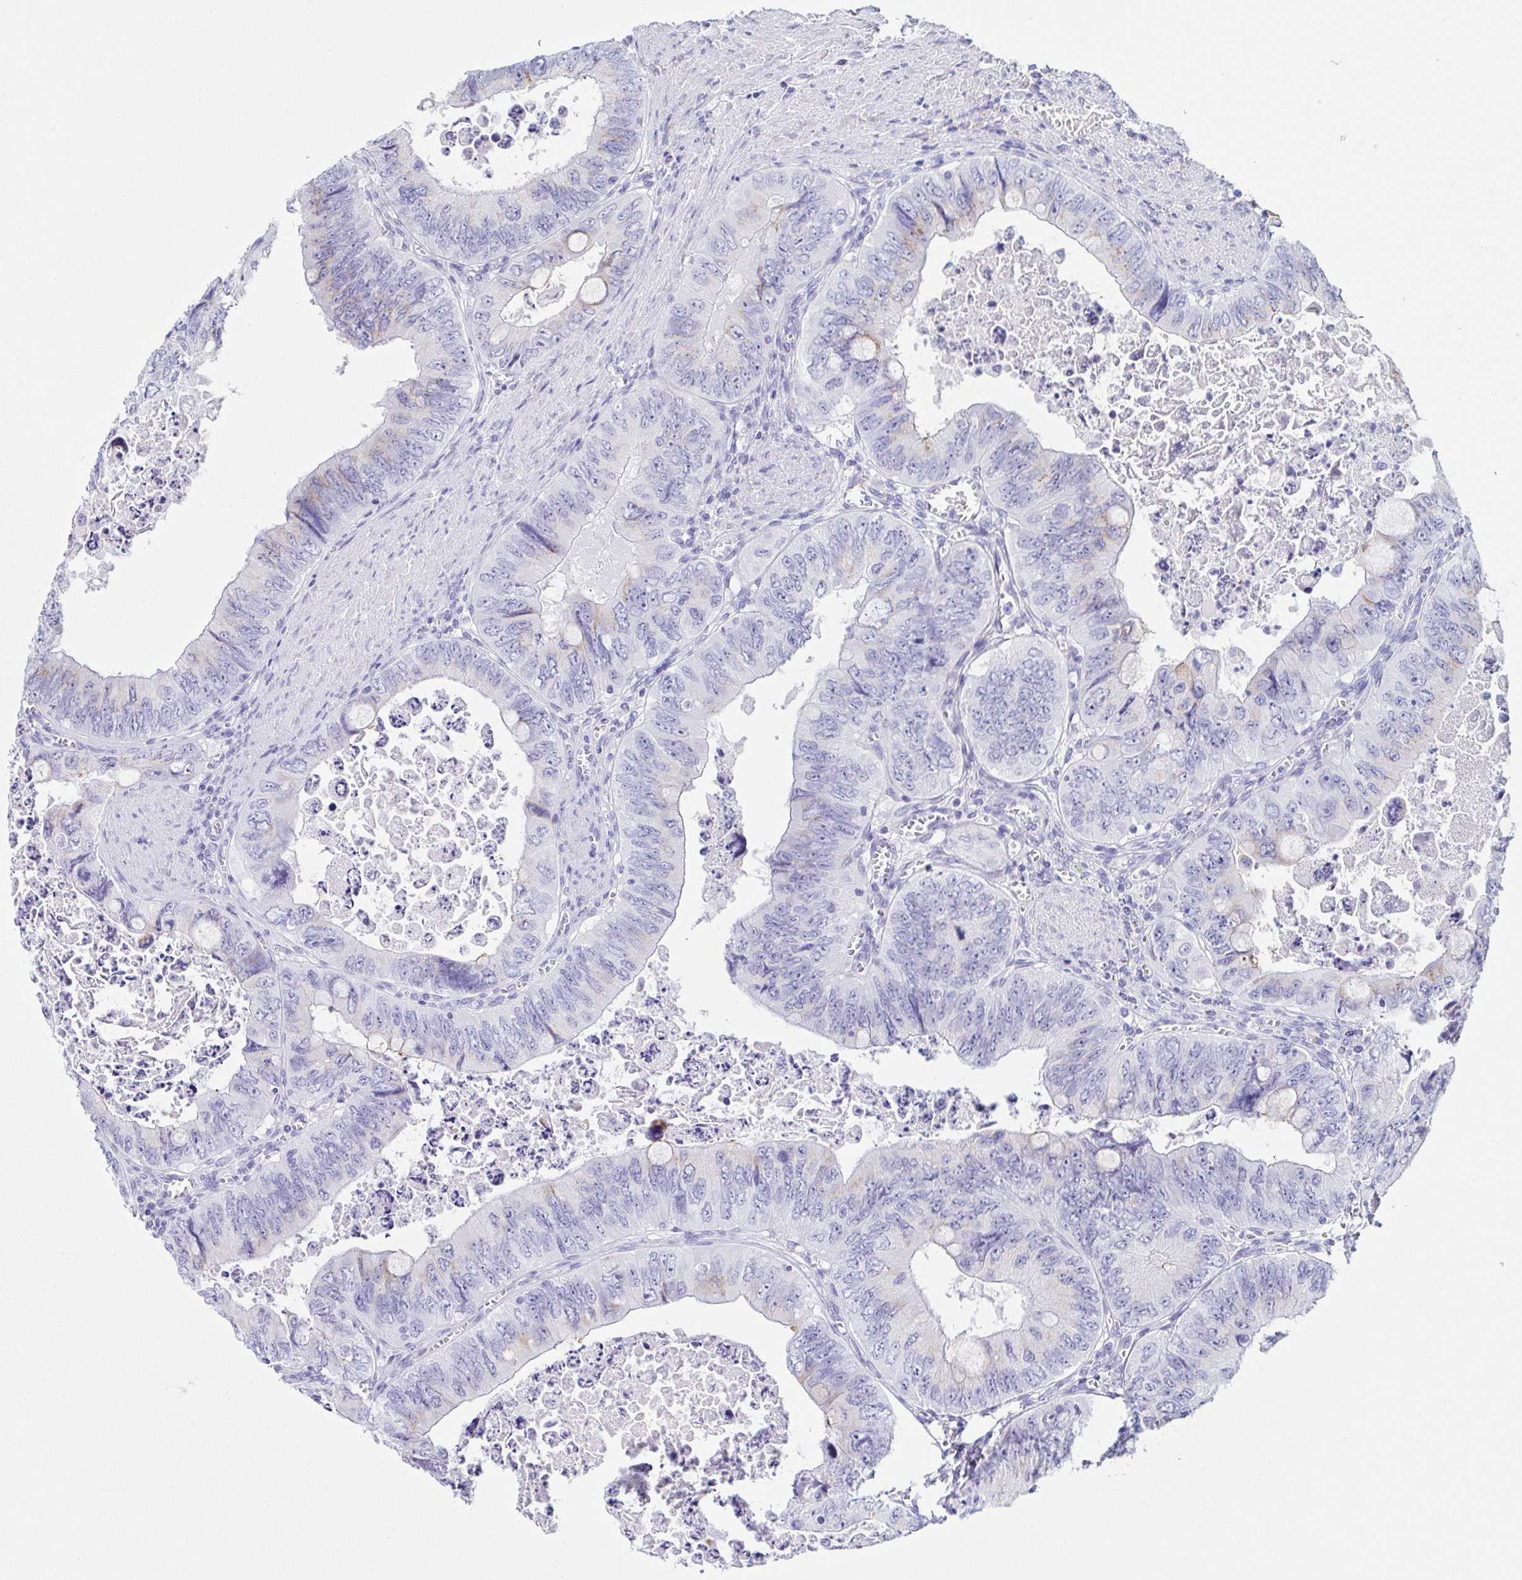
{"staining": {"intensity": "weak", "quantity": "<25%", "location": "cytoplasmic/membranous"}, "tissue": "colorectal cancer", "cell_type": "Tumor cells", "image_type": "cancer", "snomed": [{"axis": "morphology", "description": "Adenocarcinoma, NOS"}, {"axis": "topography", "description": "Colon"}], "caption": "A high-resolution histopathology image shows IHC staining of adenocarcinoma (colorectal), which reveals no significant staining in tumor cells. (Stains: DAB (3,3'-diaminobenzidine) immunohistochemistry (IHC) with hematoxylin counter stain, Microscopy: brightfield microscopy at high magnification).", "gene": "LDLRAD1", "patient": {"sex": "female", "age": 84}}